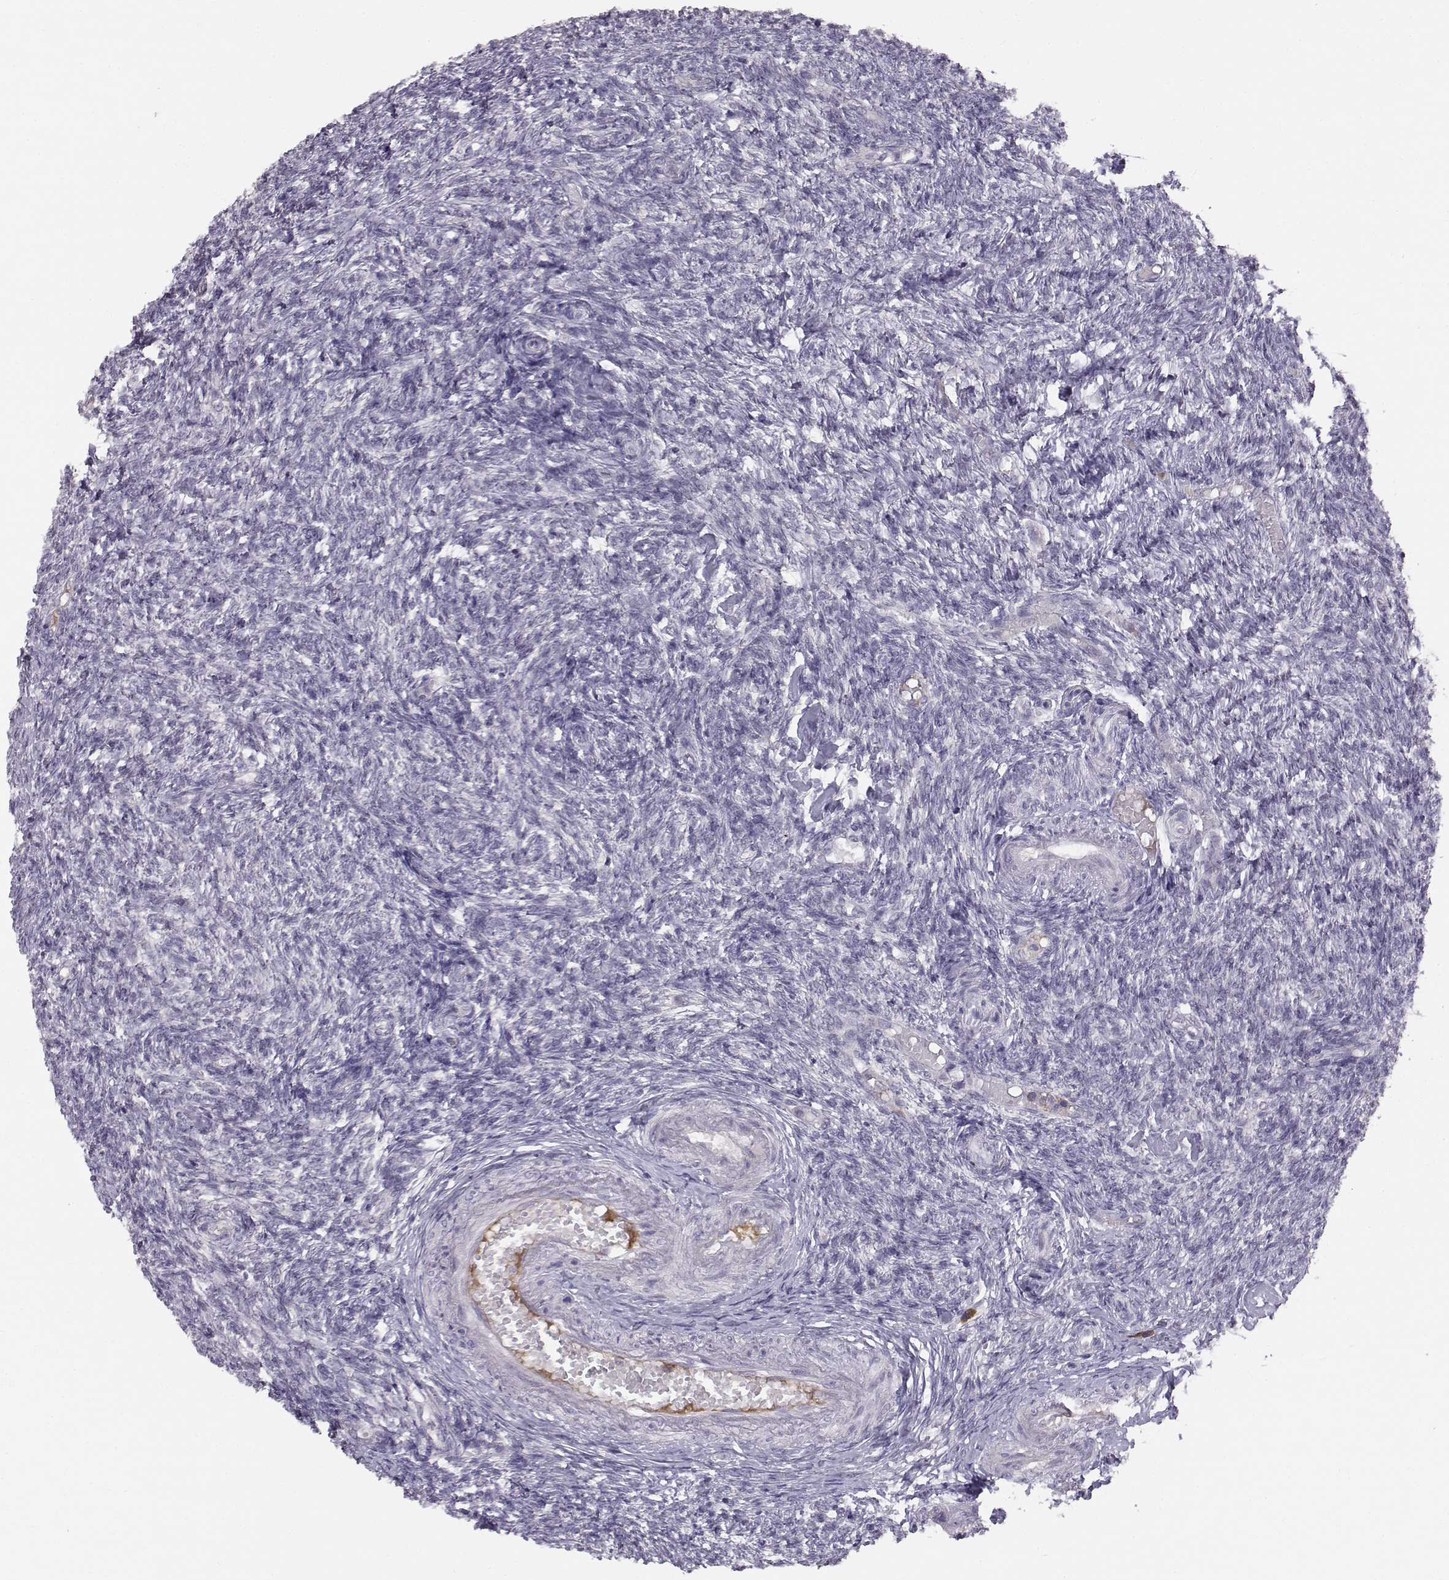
{"staining": {"intensity": "weak", "quantity": "25%-75%", "location": "cytoplasmic/membranous"}, "tissue": "ovary", "cell_type": "Follicle cells", "image_type": "normal", "snomed": [{"axis": "morphology", "description": "Normal tissue, NOS"}, {"axis": "topography", "description": "Ovary"}], "caption": "This histopathology image shows immunohistochemistry staining of unremarkable ovary, with low weak cytoplasmic/membranous staining in about 25%-75% of follicle cells.", "gene": "ACSL6", "patient": {"sex": "female", "age": 43}}